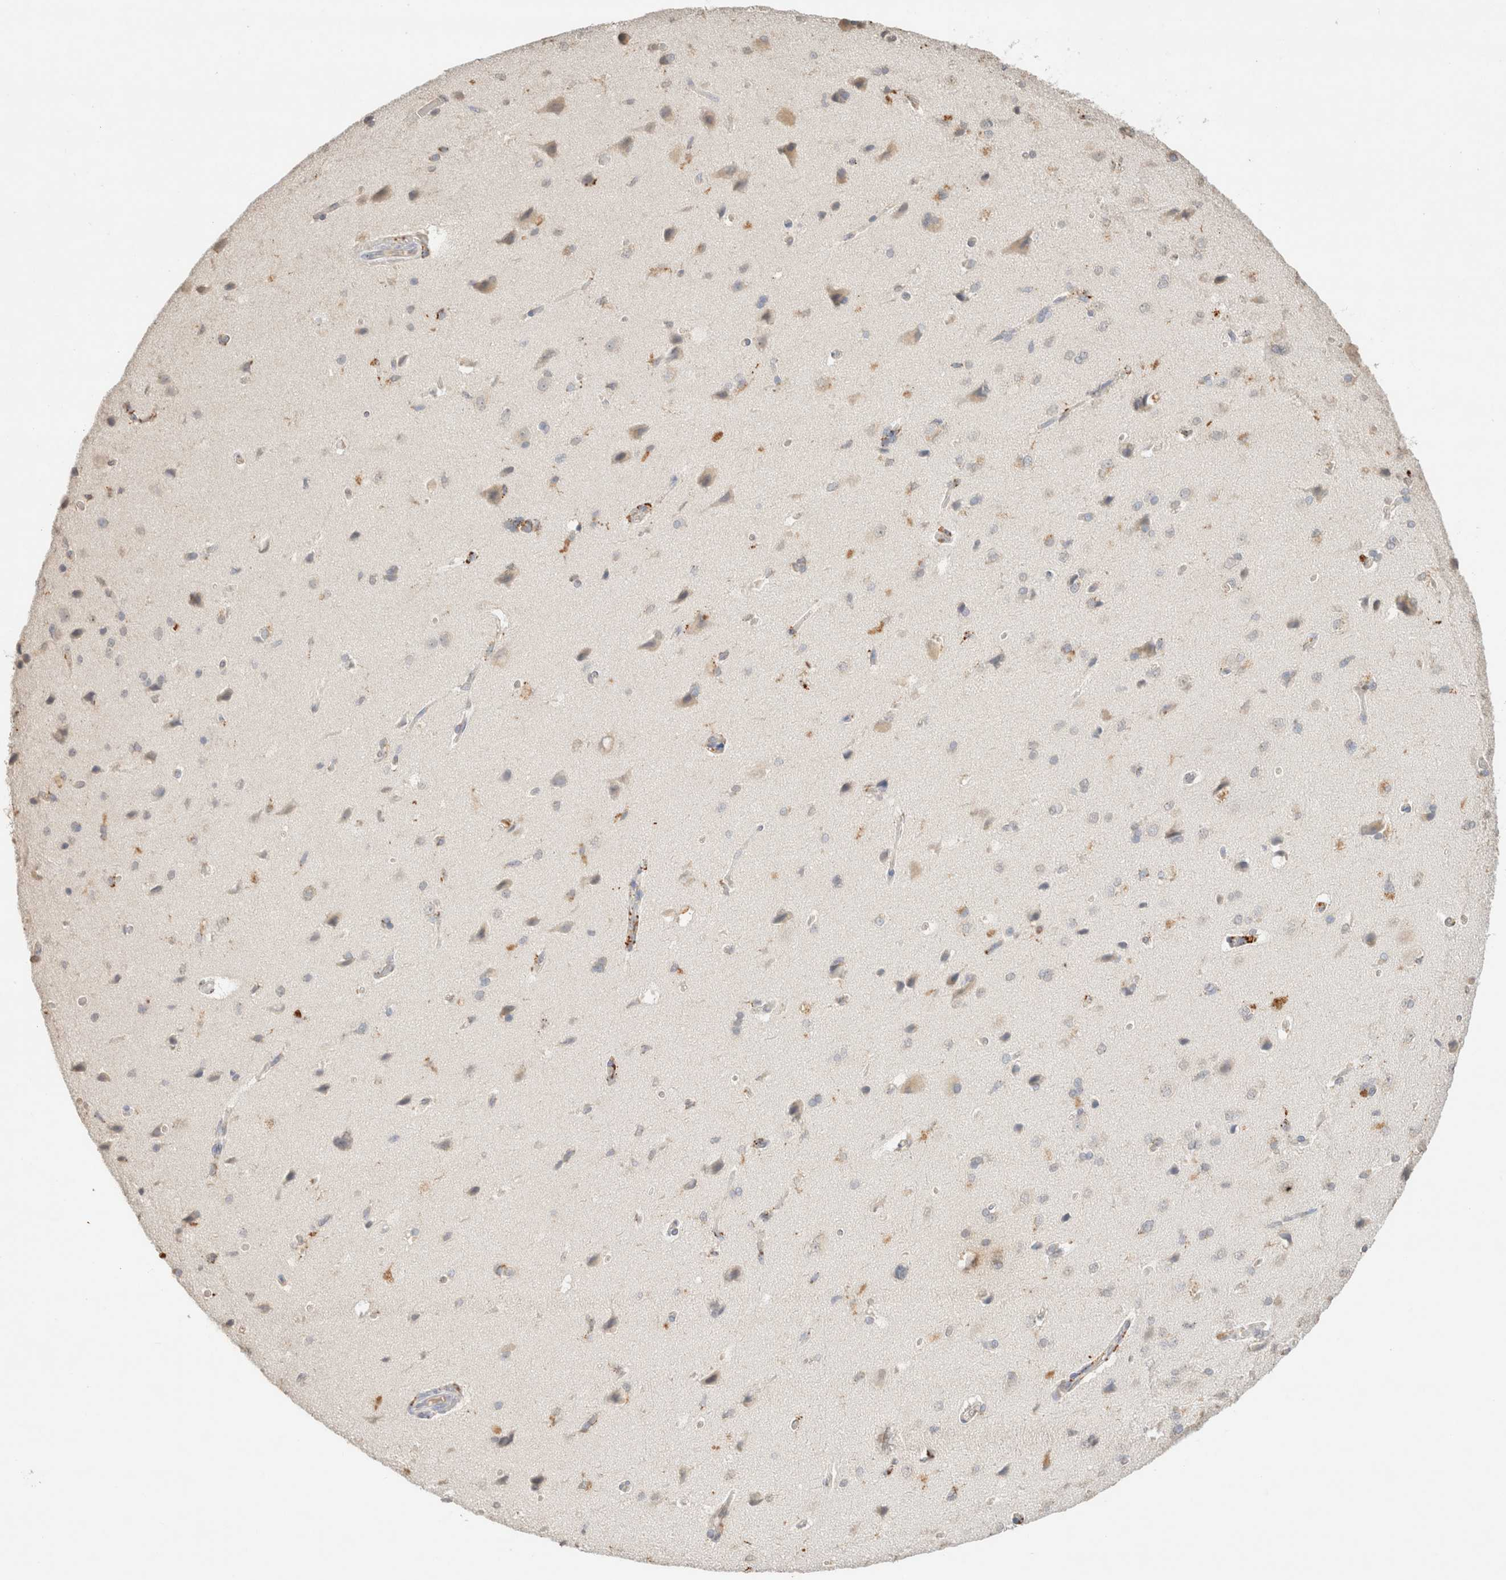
{"staining": {"intensity": "moderate", "quantity": "25%-75%", "location": "cytoplasmic/membranous"}, "tissue": "cerebral cortex", "cell_type": "Endothelial cells", "image_type": "normal", "snomed": [{"axis": "morphology", "description": "Normal tissue, NOS"}, {"axis": "topography", "description": "Cerebral cortex"}], "caption": "DAB immunohistochemical staining of unremarkable human cerebral cortex reveals moderate cytoplasmic/membranous protein positivity in about 25%-75% of endothelial cells.", "gene": "CTSC", "patient": {"sex": "male", "age": 62}}